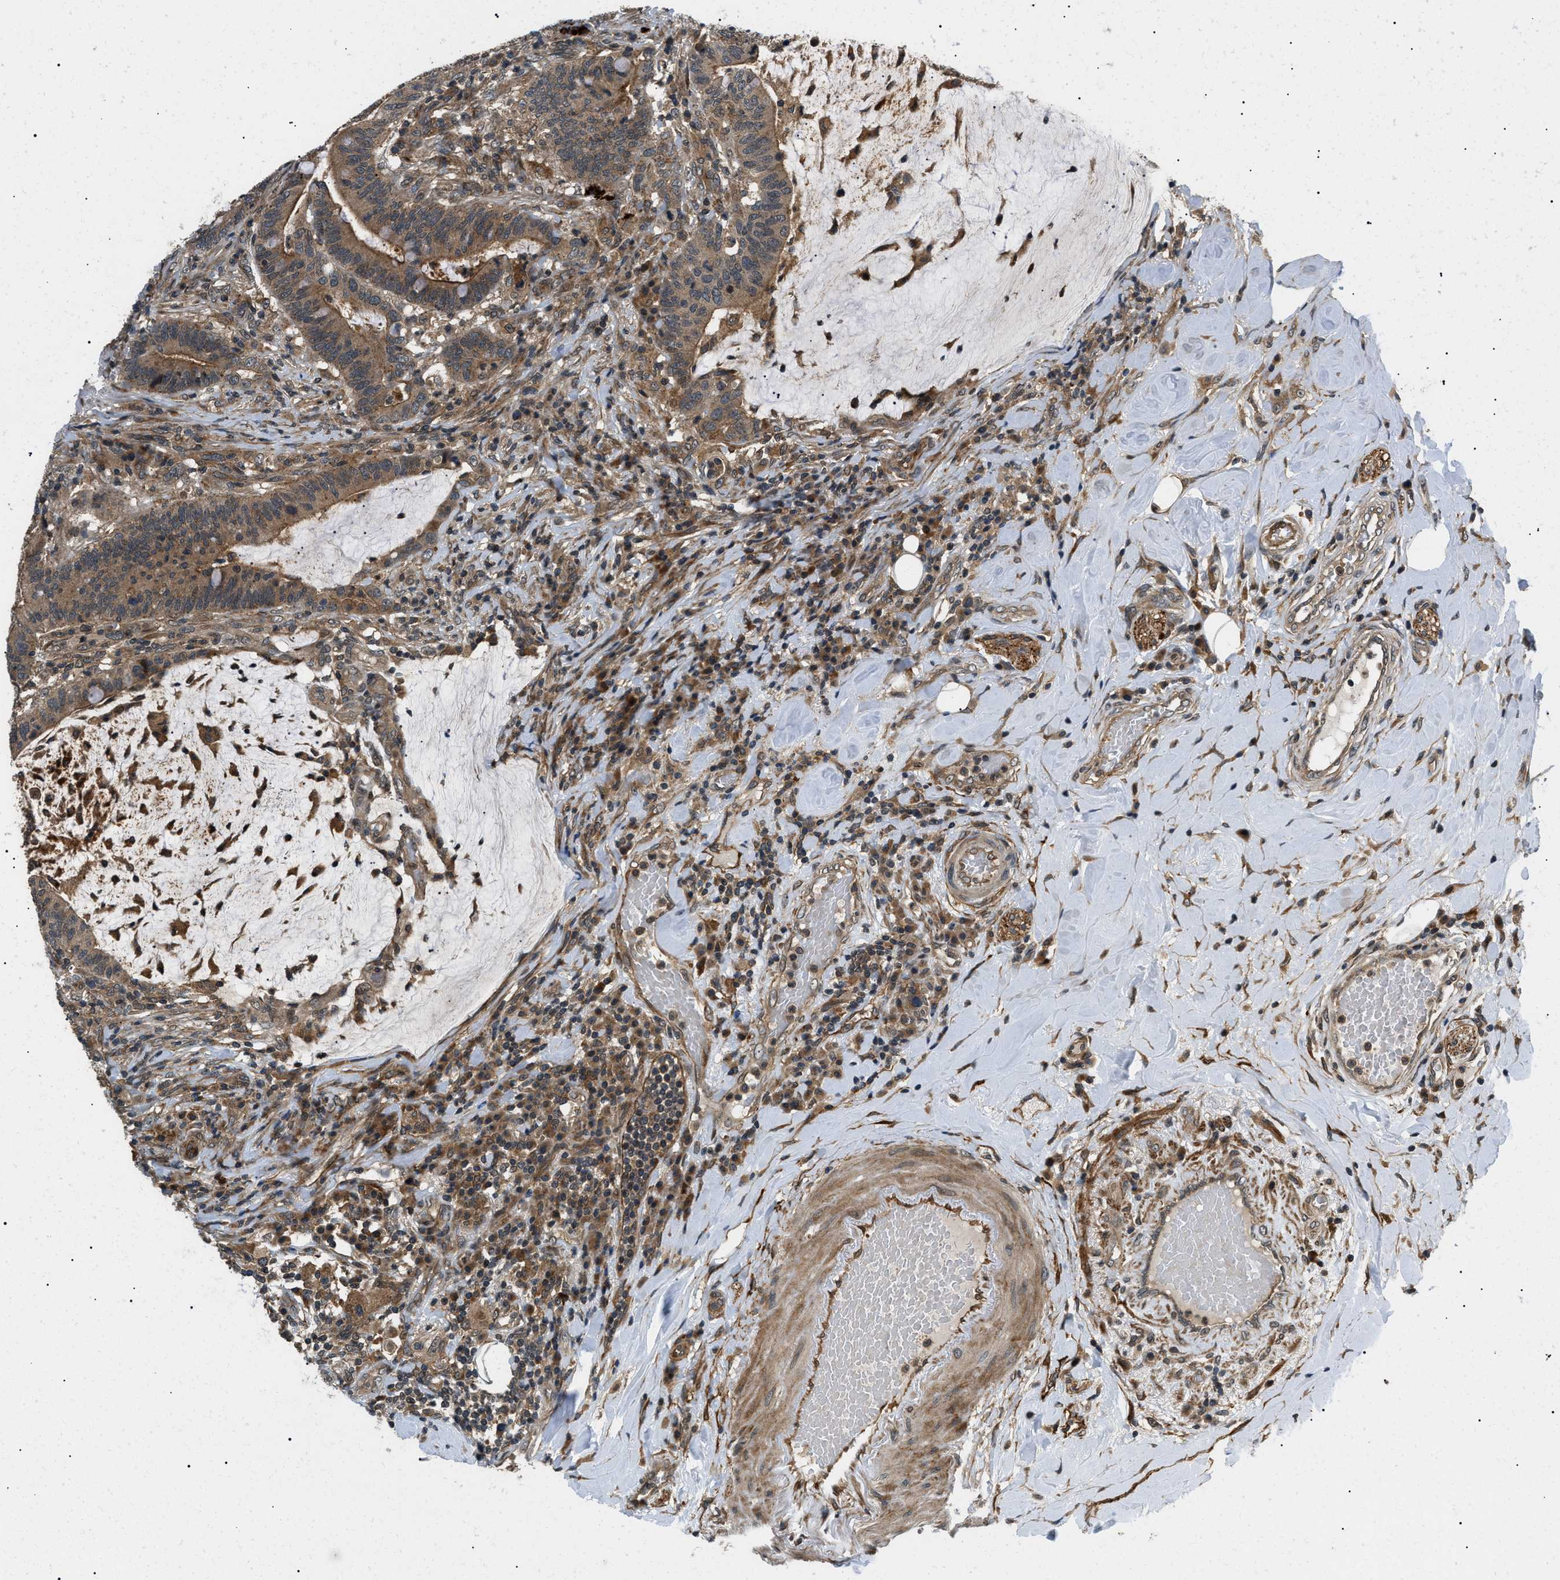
{"staining": {"intensity": "strong", "quantity": ">75%", "location": "cytoplasmic/membranous"}, "tissue": "colorectal cancer", "cell_type": "Tumor cells", "image_type": "cancer", "snomed": [{"axis": "morphology", "description": "Normal tissue, NOS"}, {"axis": "morphology", "description": "Adenocarcinoma, NOS"}, {"axis": "topography", "description": "Colon"}], "caption": "There is high levels of strong cytoplasmic/membranous positivity in tumor cells of colorectal adenocarcinoma, as demonstrated by immunohistochemical staining (brown color).", "gene": "ATP6AP1", "patient": {"sex": "female", "age": 66}}